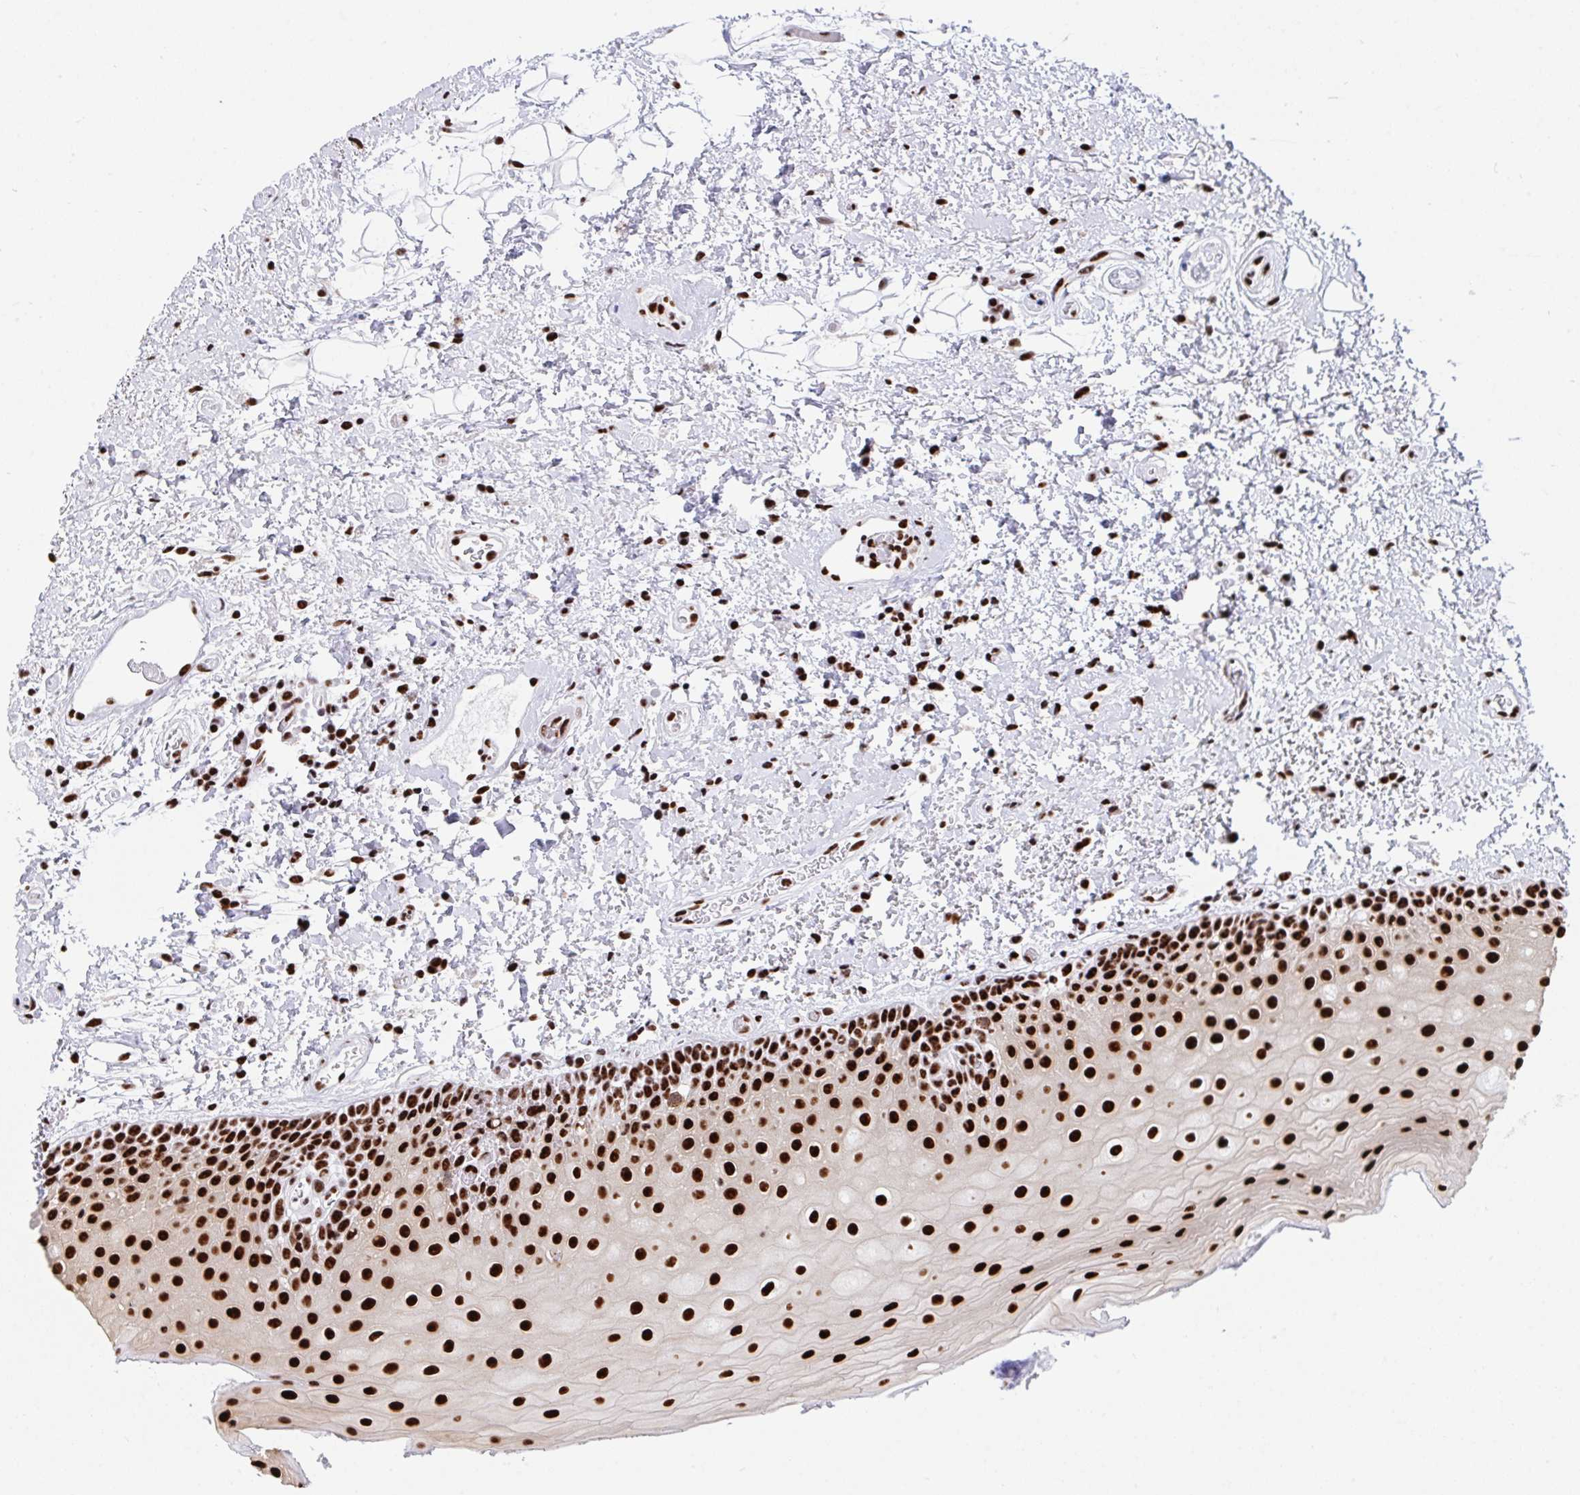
{"staining": {"intensity": "strong", "quantity": ">75%", "location": "nuclear"}, "tissue": "oral mucosa", "cell_type": "Squamous epithelial cells", "image_type": "normal", "snomed": [{"axis": "morphology", "description": "Normal tissue, NOS"}, {"axis": "topography", "description": "Oral tissue"}], "caption": "A high amount of strong nuclear positivity is appreciated in about >75% of squamous epithelial cells in unremarkable oral mucosa. (DAB (3,3'-diaminobenzidine) IHC with brightfield microscopy, high magnification).", "gene": "IKZF2", "patient": {"sex": "female", "age": 82}}